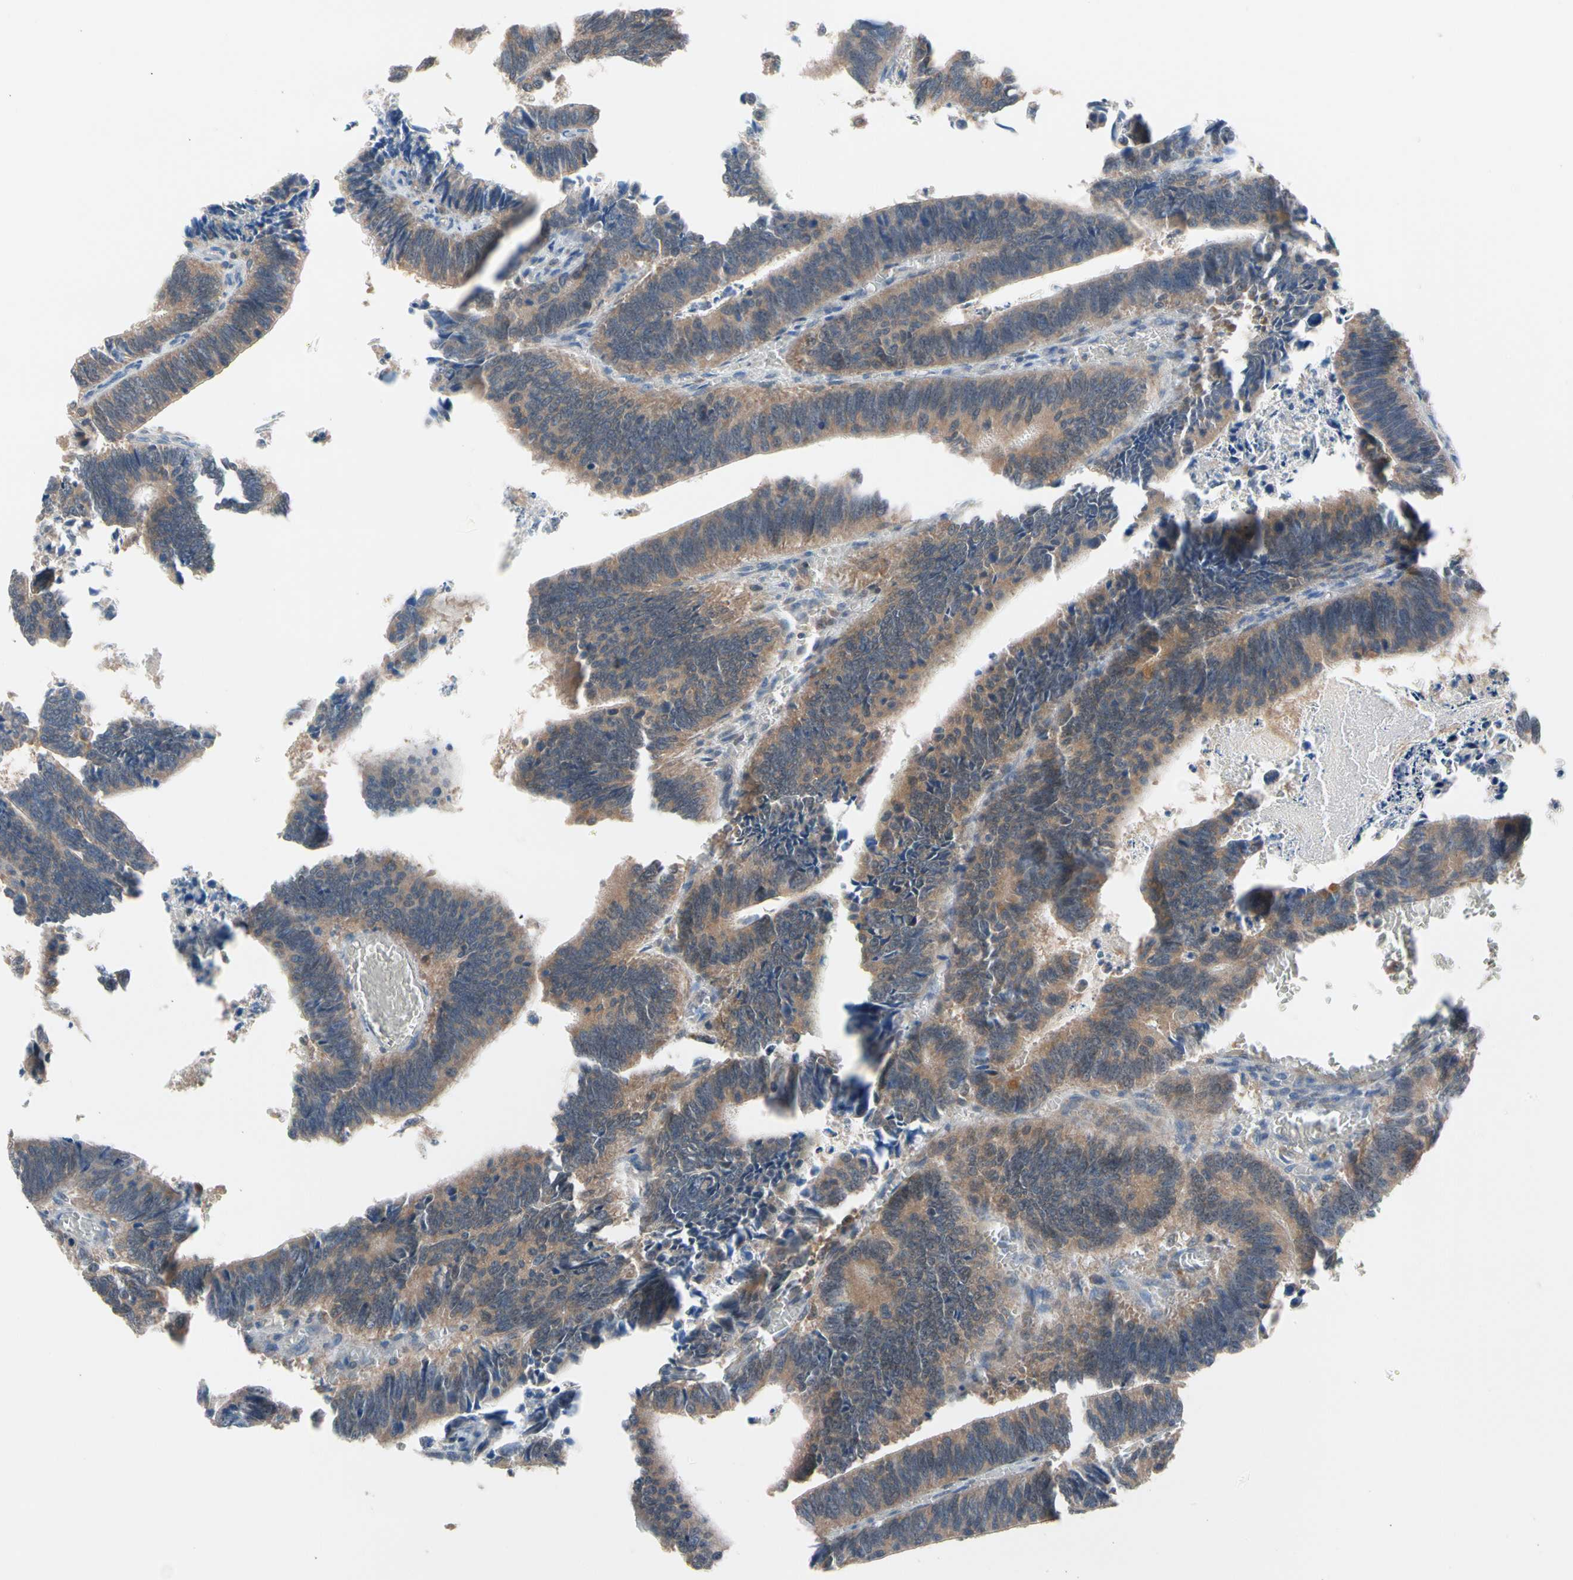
{"staining": {"intensity": "moderate", "quantity": ">75%", "location": "cytoplasmic/membranous"}, "tissue": "colorectal cancer", "cell_type": "Tumor cells", "image_type": "cancer", "snomed": [{"axis": "morphology", "description": "Adenocarcinoma, NOS"}, {"axis": "topography", "description": "Colon"}], "caption": "Colorectal cancer (adenocarcinoma) tissue shows moderate cytoplasmic/membranous staining in about >75% of tumor cells, visualized by immunohistochemistry.", "gene": "MTHFS", "patient": {"sex": "male", "age": 72}}